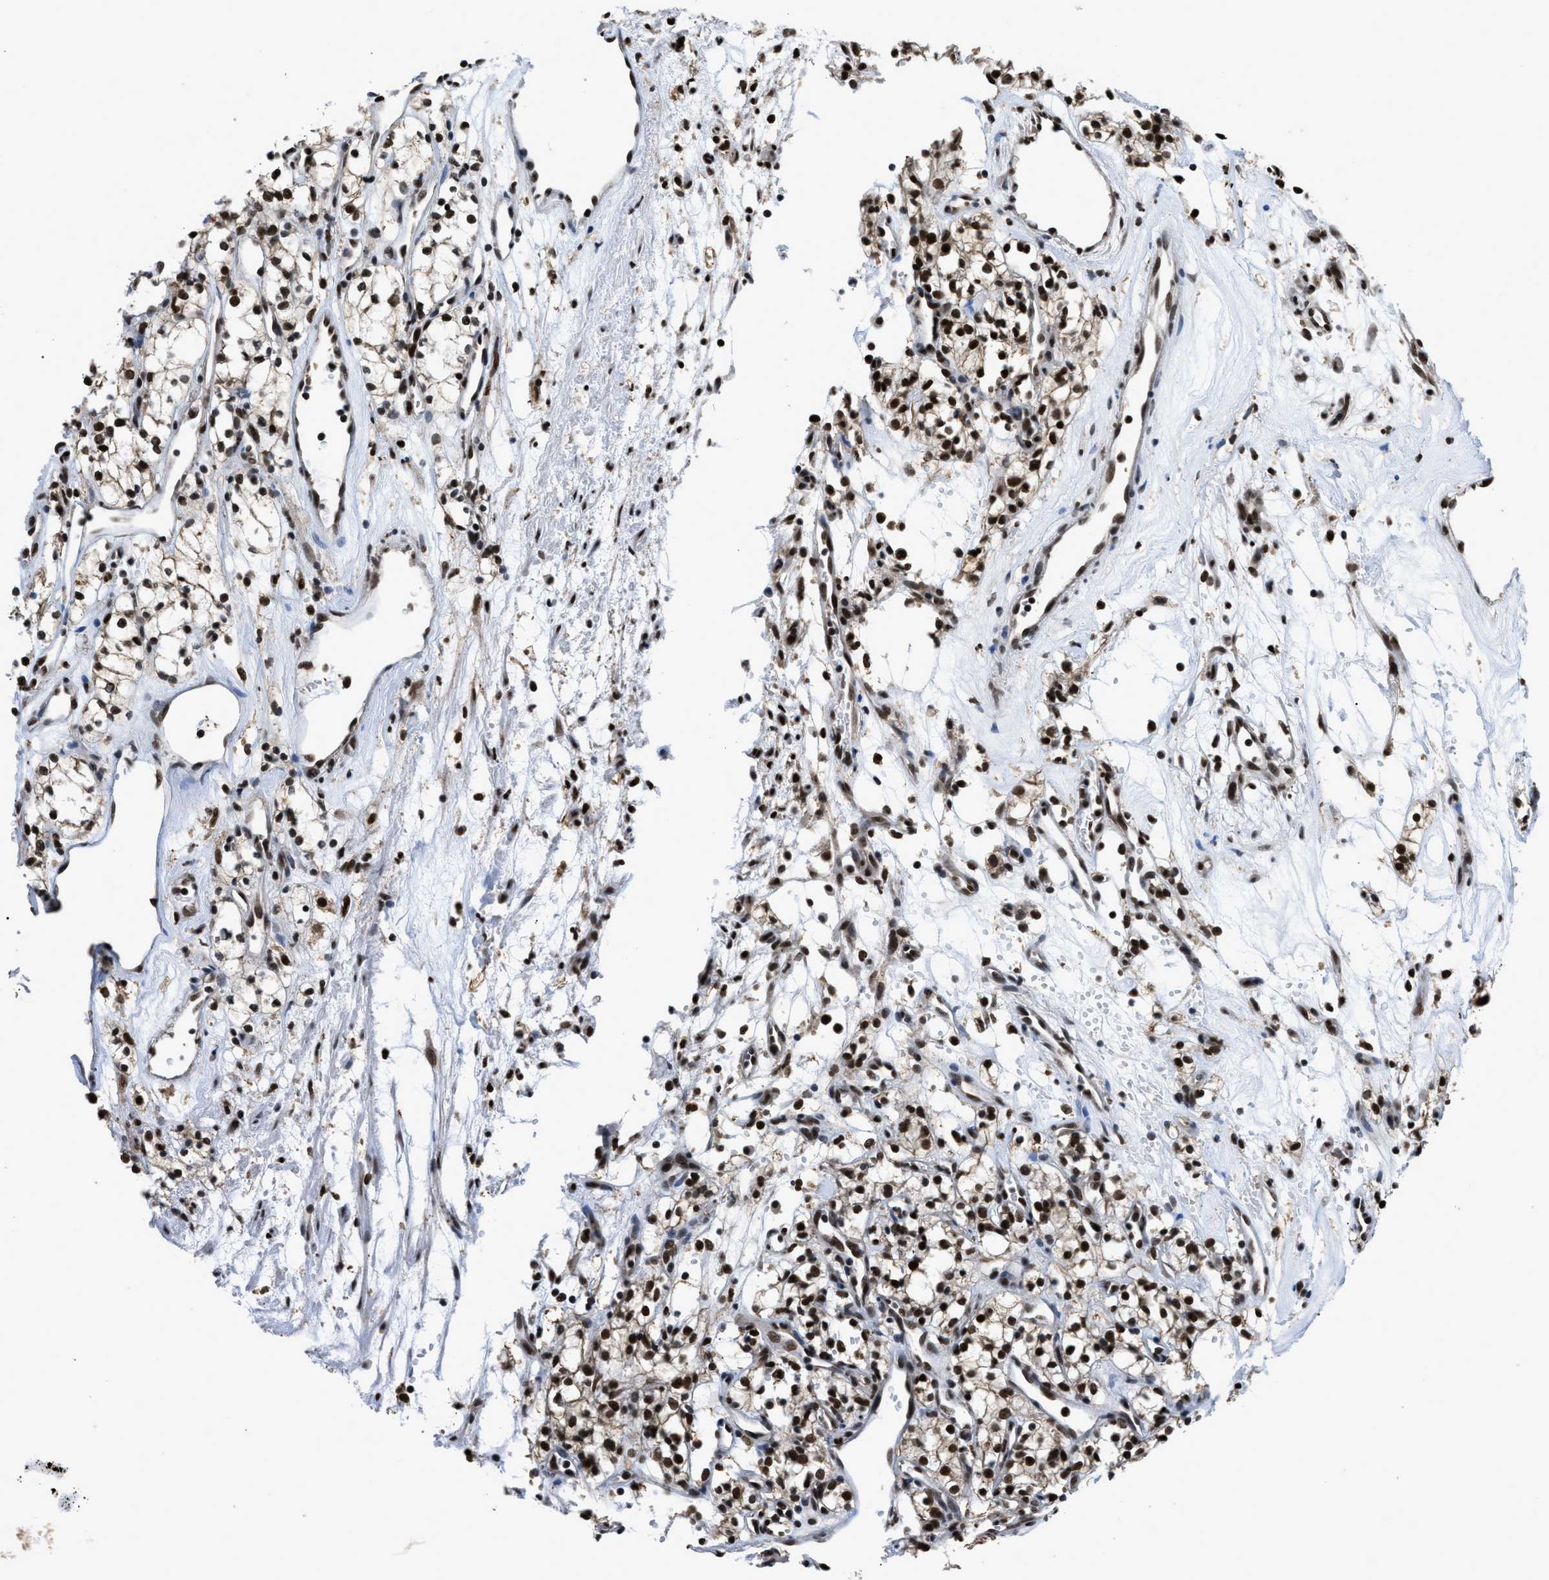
{"staining": {"intensity": "strong", "quantity": ">75%", "location": "nuclear"}, "tissue": "renal cancer", "cell_type": "Tumor cells", "image_type": "cancer", "snomed": [{"axis": "morphology", "description": "Adenocarcinoma, NOS"}, {"axis": "topography", "description": "Kidney"}], "caption": "Protein staining by IHC exhibits strong nuclear positivity in approximately >75% of tumor cells in renal adenocarcinoma. (DAB (3,3'-diaminobenzidine) = brown stain, brightfield microscopy at high magnification).", "gene": "HNRNPH2", "patient": {"sex": "male", "age": 59}}